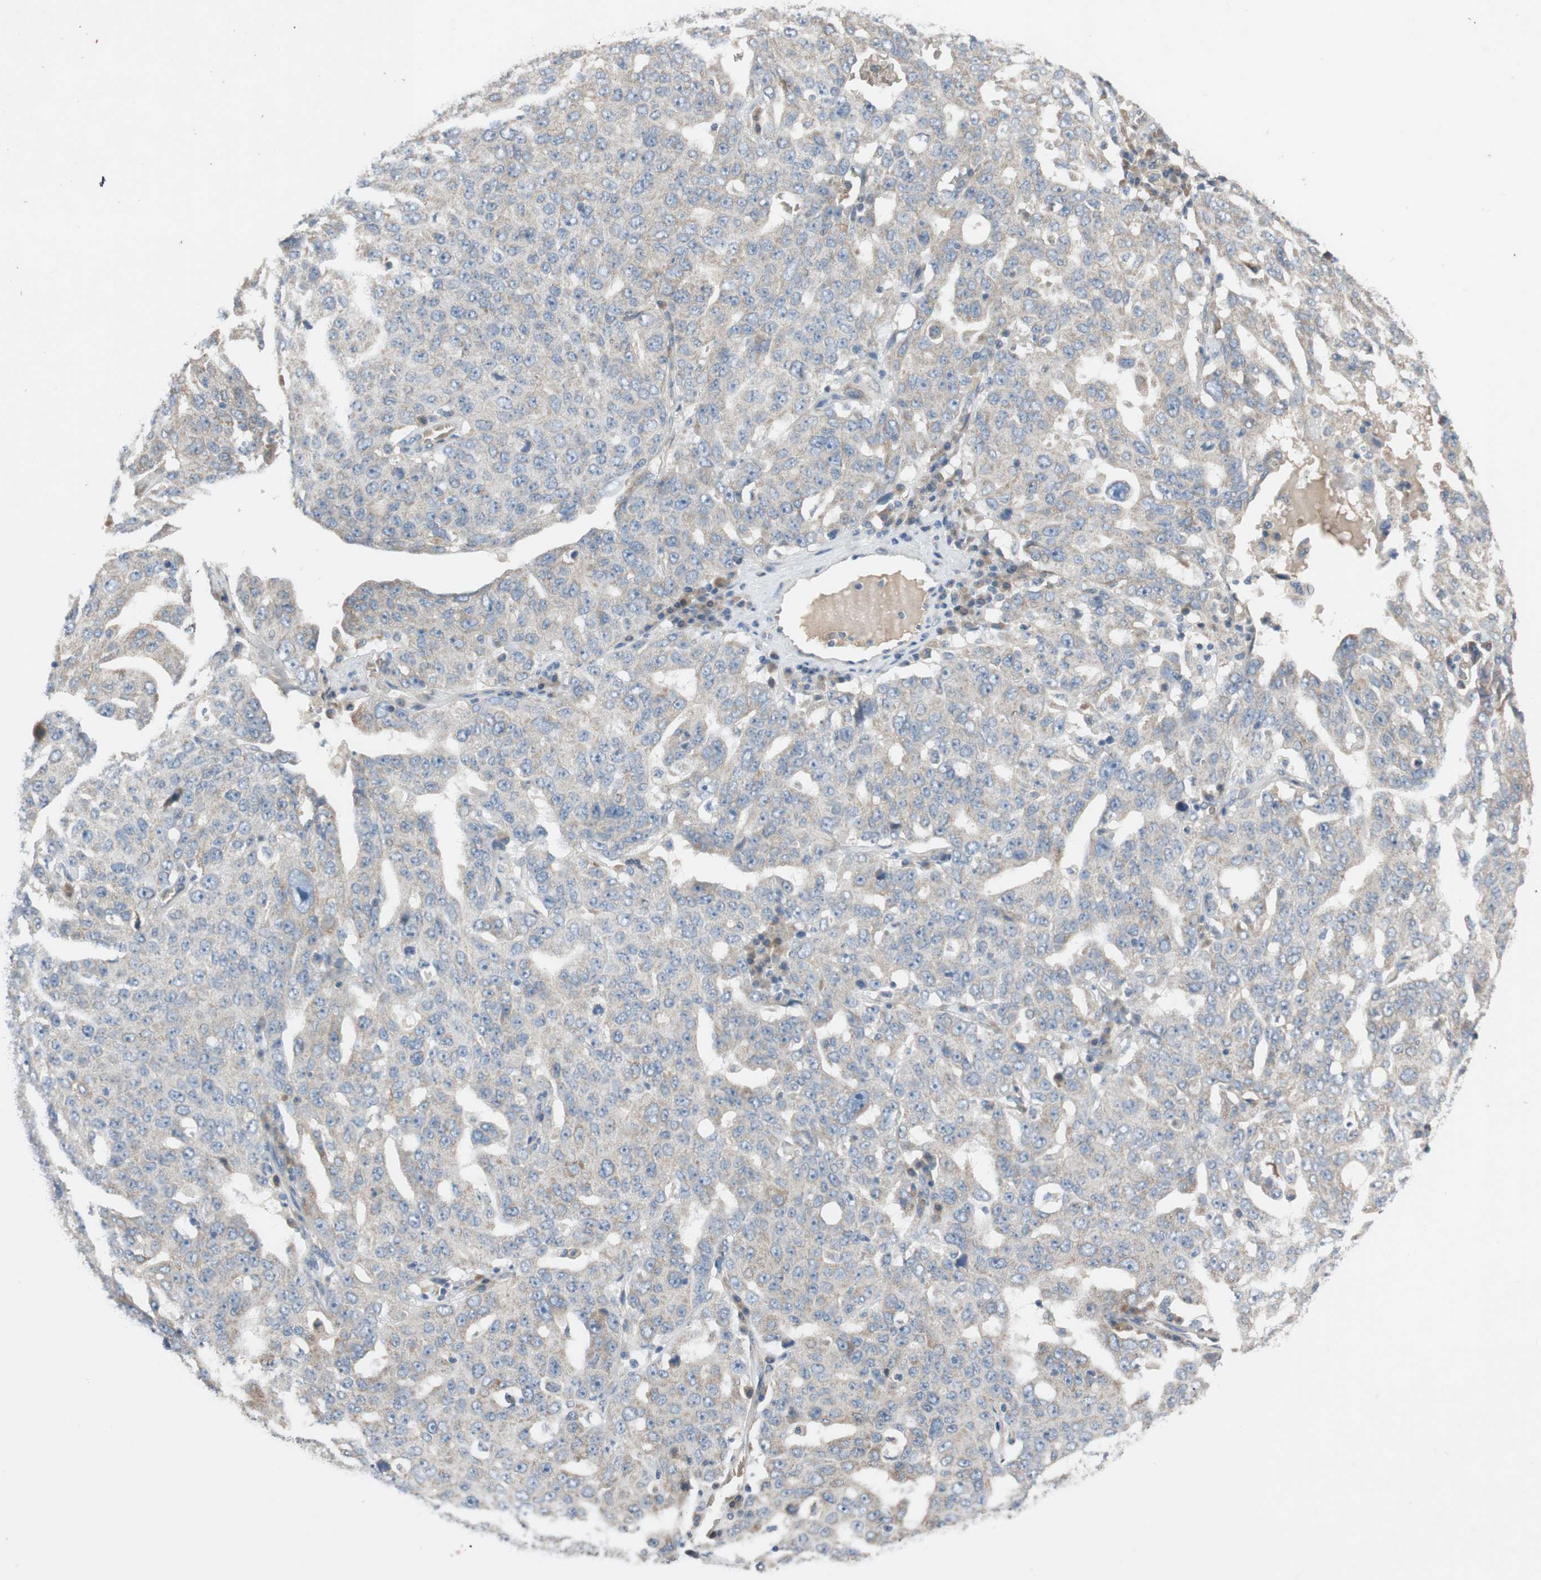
{"staining": {"intensity": "weak", "quantity": "<25%", "location": "cytoplasmic/membranous"}, "tissue": "ovarian cancer", "cell_type": "Tumor cells", "image_type": "cancer", "snomed": [{"axis": "morphology", "description": "Carcinoma, endometroid"}, {"axis": "topography", "description": "Ovary"}], "caption": "Tumor cells show no significant expression in ovarian endometroid carcinoma.", "gene": "ADD2", "patient": {"sex": "female", "age": 62}}